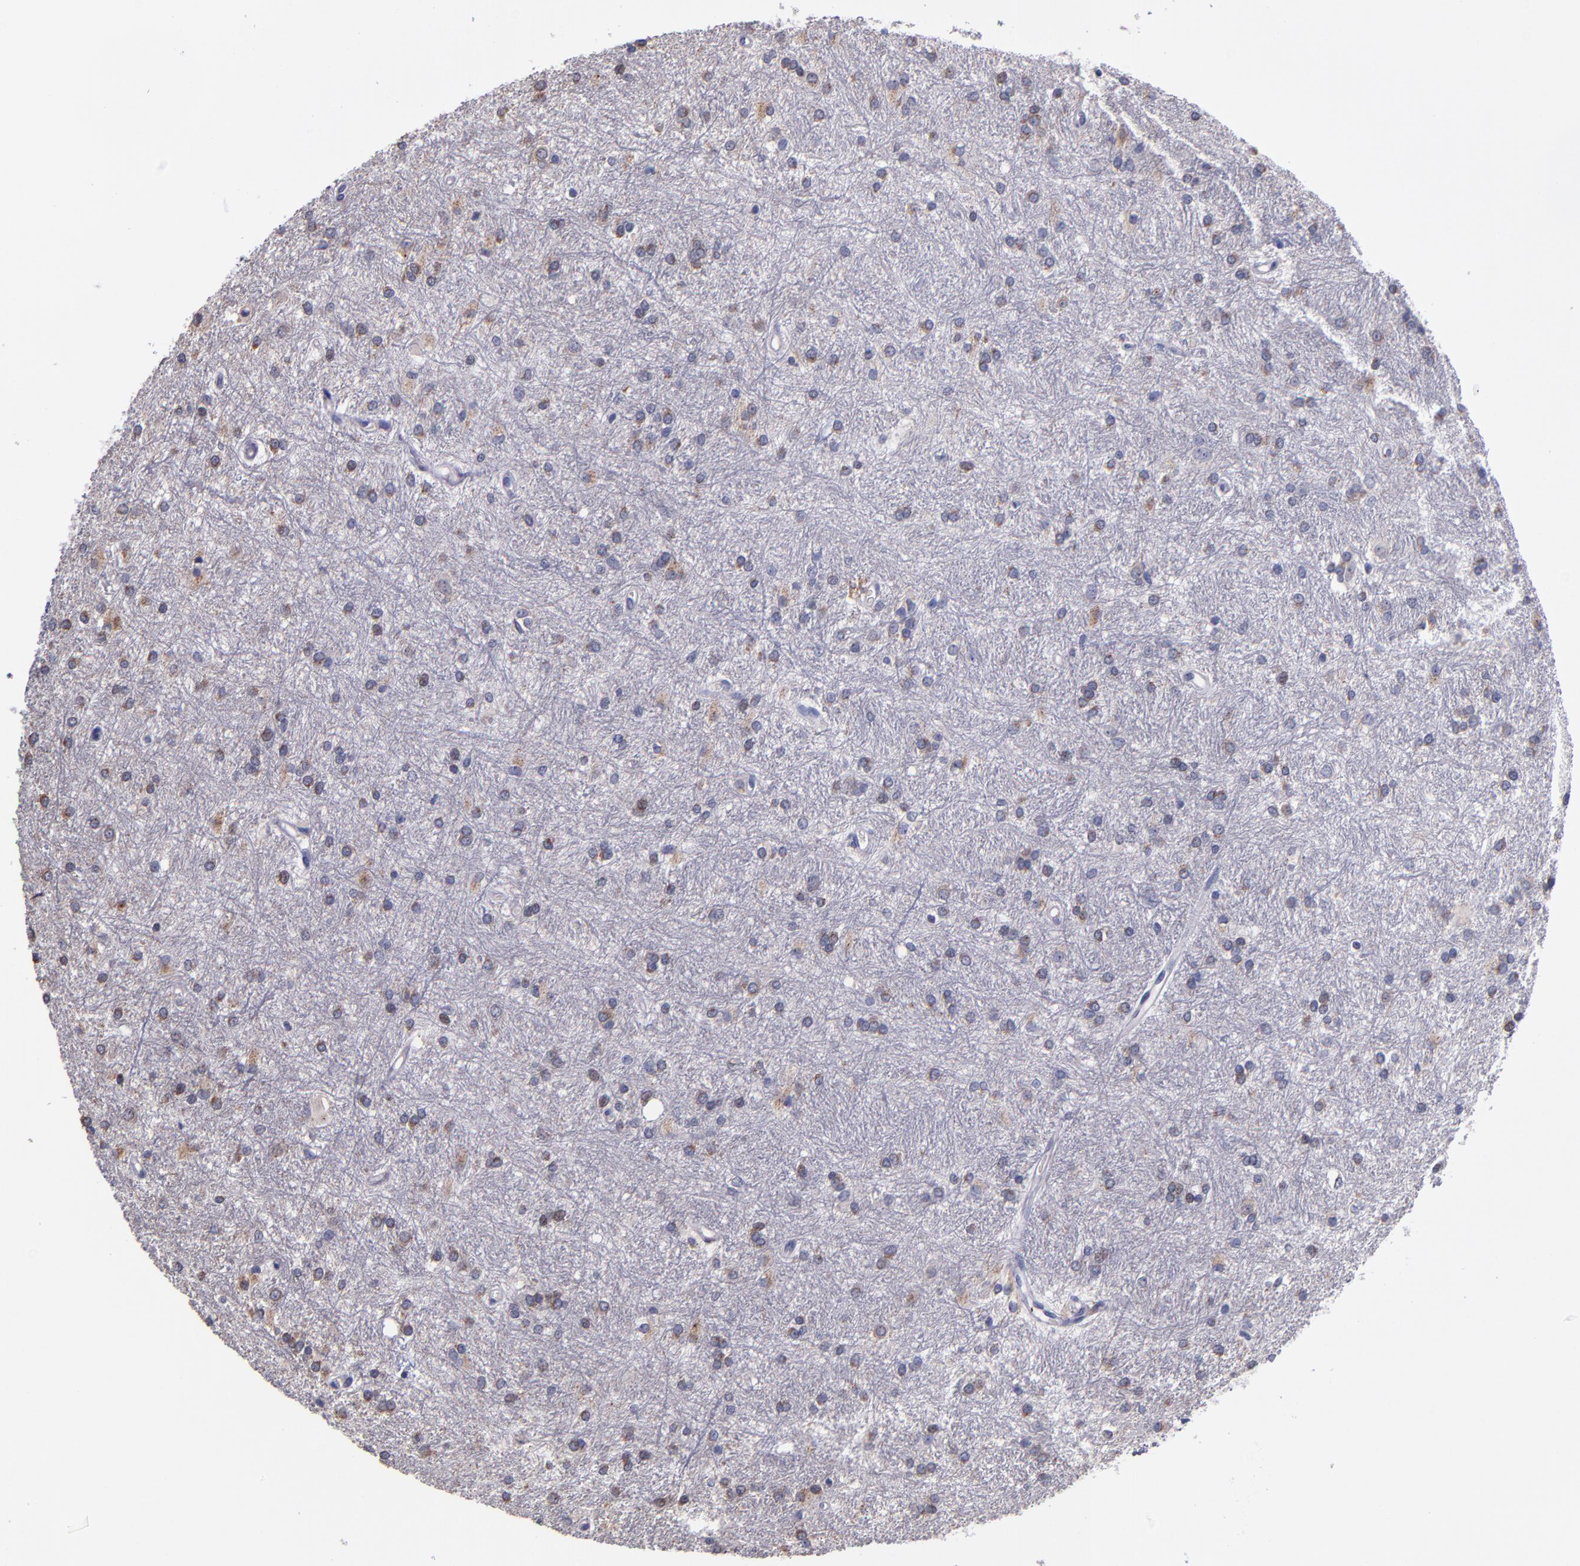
{"staining": {"intensity": "weak", "quantity": "<25%", "location": "cytoplasmic/membranous"}, "tissue": "glioma", "cell_type": "Tumor cells", "image_type": "cancer", "snomed": [{"axis": "morphology", "description": "Glioma, malignant, High grade"}, {"axis": "topography", "description": "Brain"}], "caption": "Protein analysis of malignant glioma (high-grade) exhibits no significant positivity in tumor cells.", "gene": "SELP", "patient": {"sex": "female", "age": 50}}